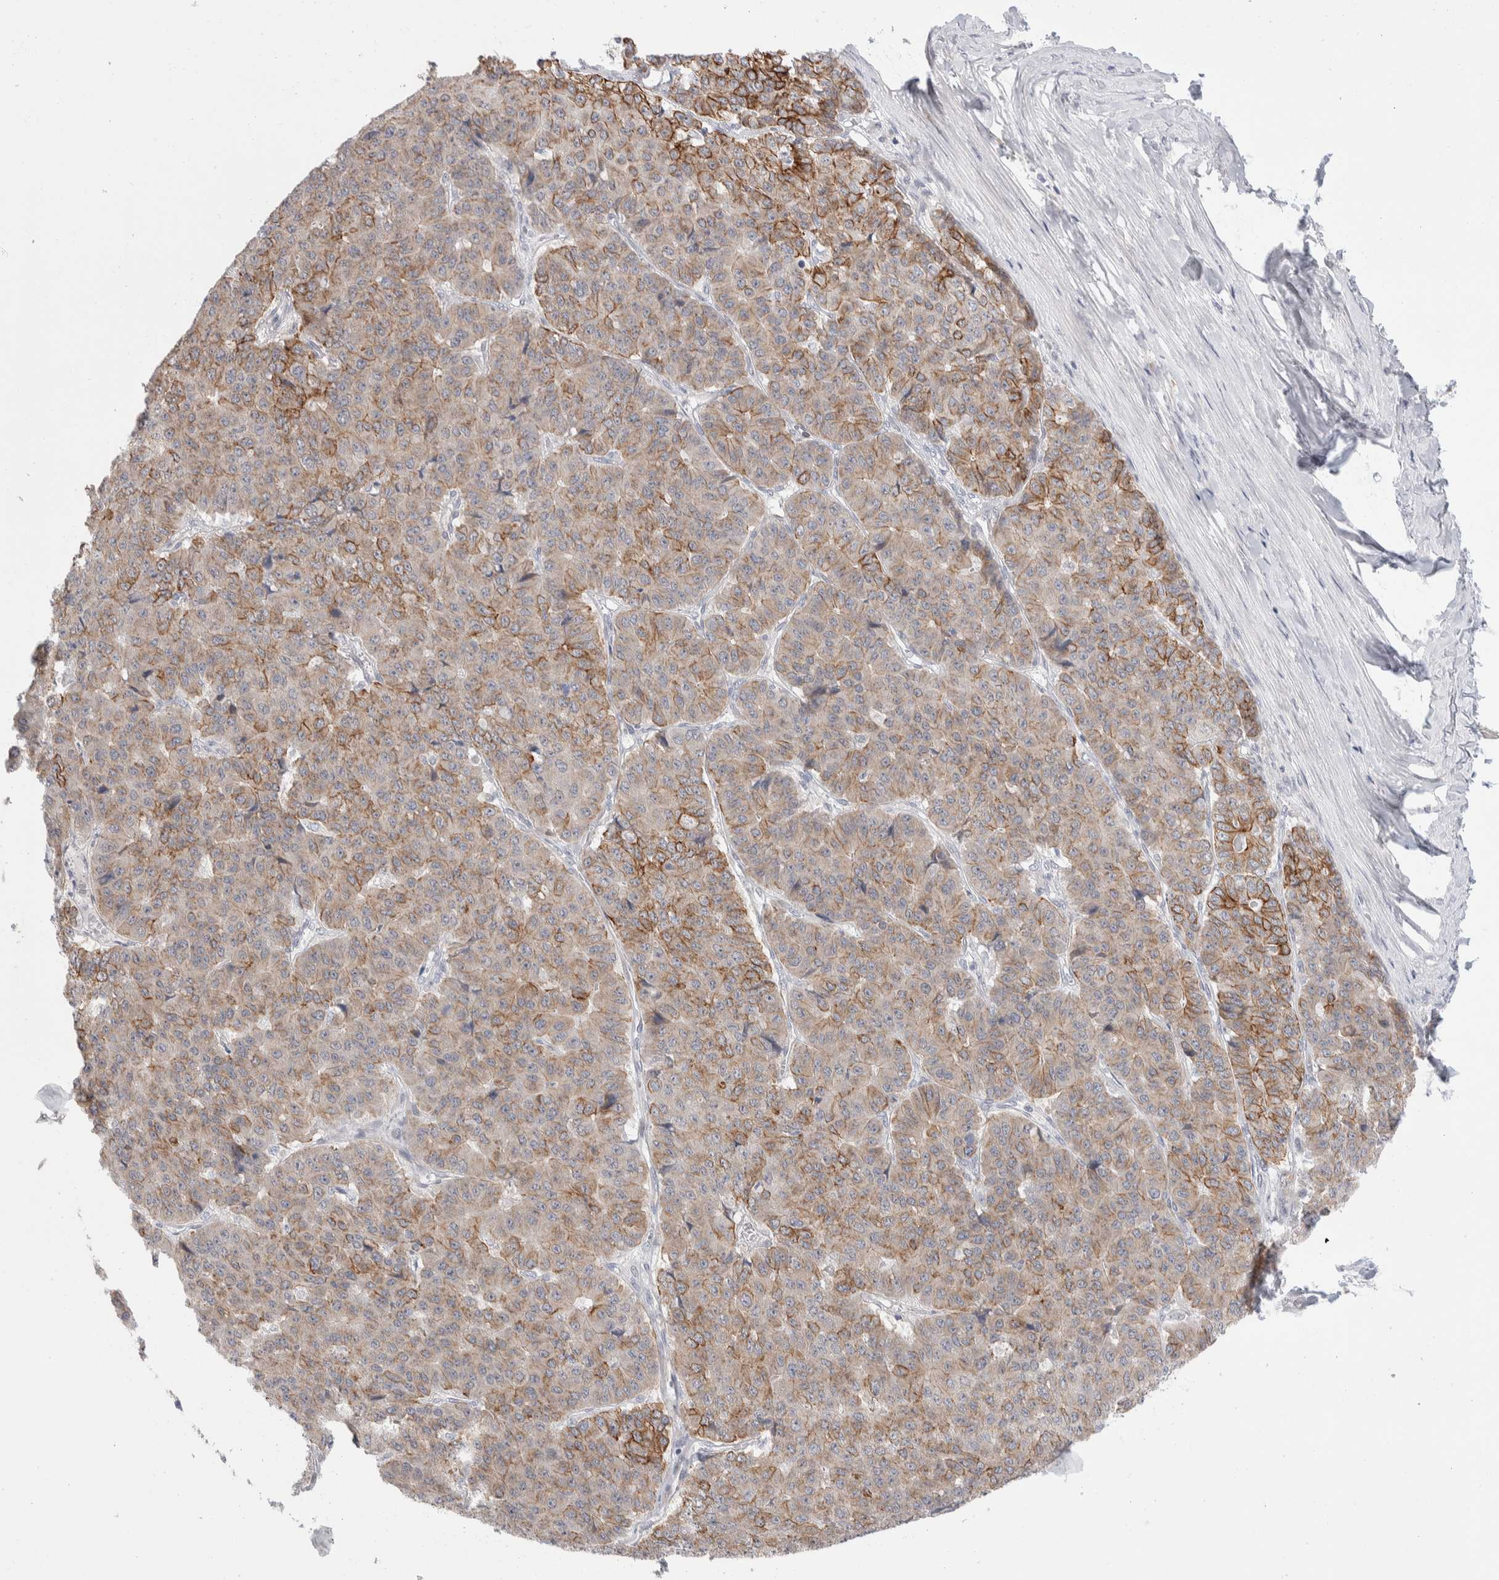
{"staining": {"intensity": "moderate", "quantity": ">75%", "location": "cytoplasmic/membranous"}, "tissue": "pancreatic cancer", "cell_type": "Tumor cells", "image_type": "cancer", "snomed": [{"axis": "morphology", "description": "Adenocarcinoma, NOS"}, {"axis": "topography", "description": "Pancreas"}], "caption": "Immunohistochemical staining of human adenocarcinoma (pancreatic) displays medium levels of moderate cytoplasmic/membranous protein expression in approximately >75% of tumor cells. The protein is stained brown, and the nuclei are stained in blue (DAB (3,3'-diaminobenzidine) IHC with brightfield microscopy, high magnification).", "gene": "C1orf112", "patient": {"sex": "male", "age": 50}}